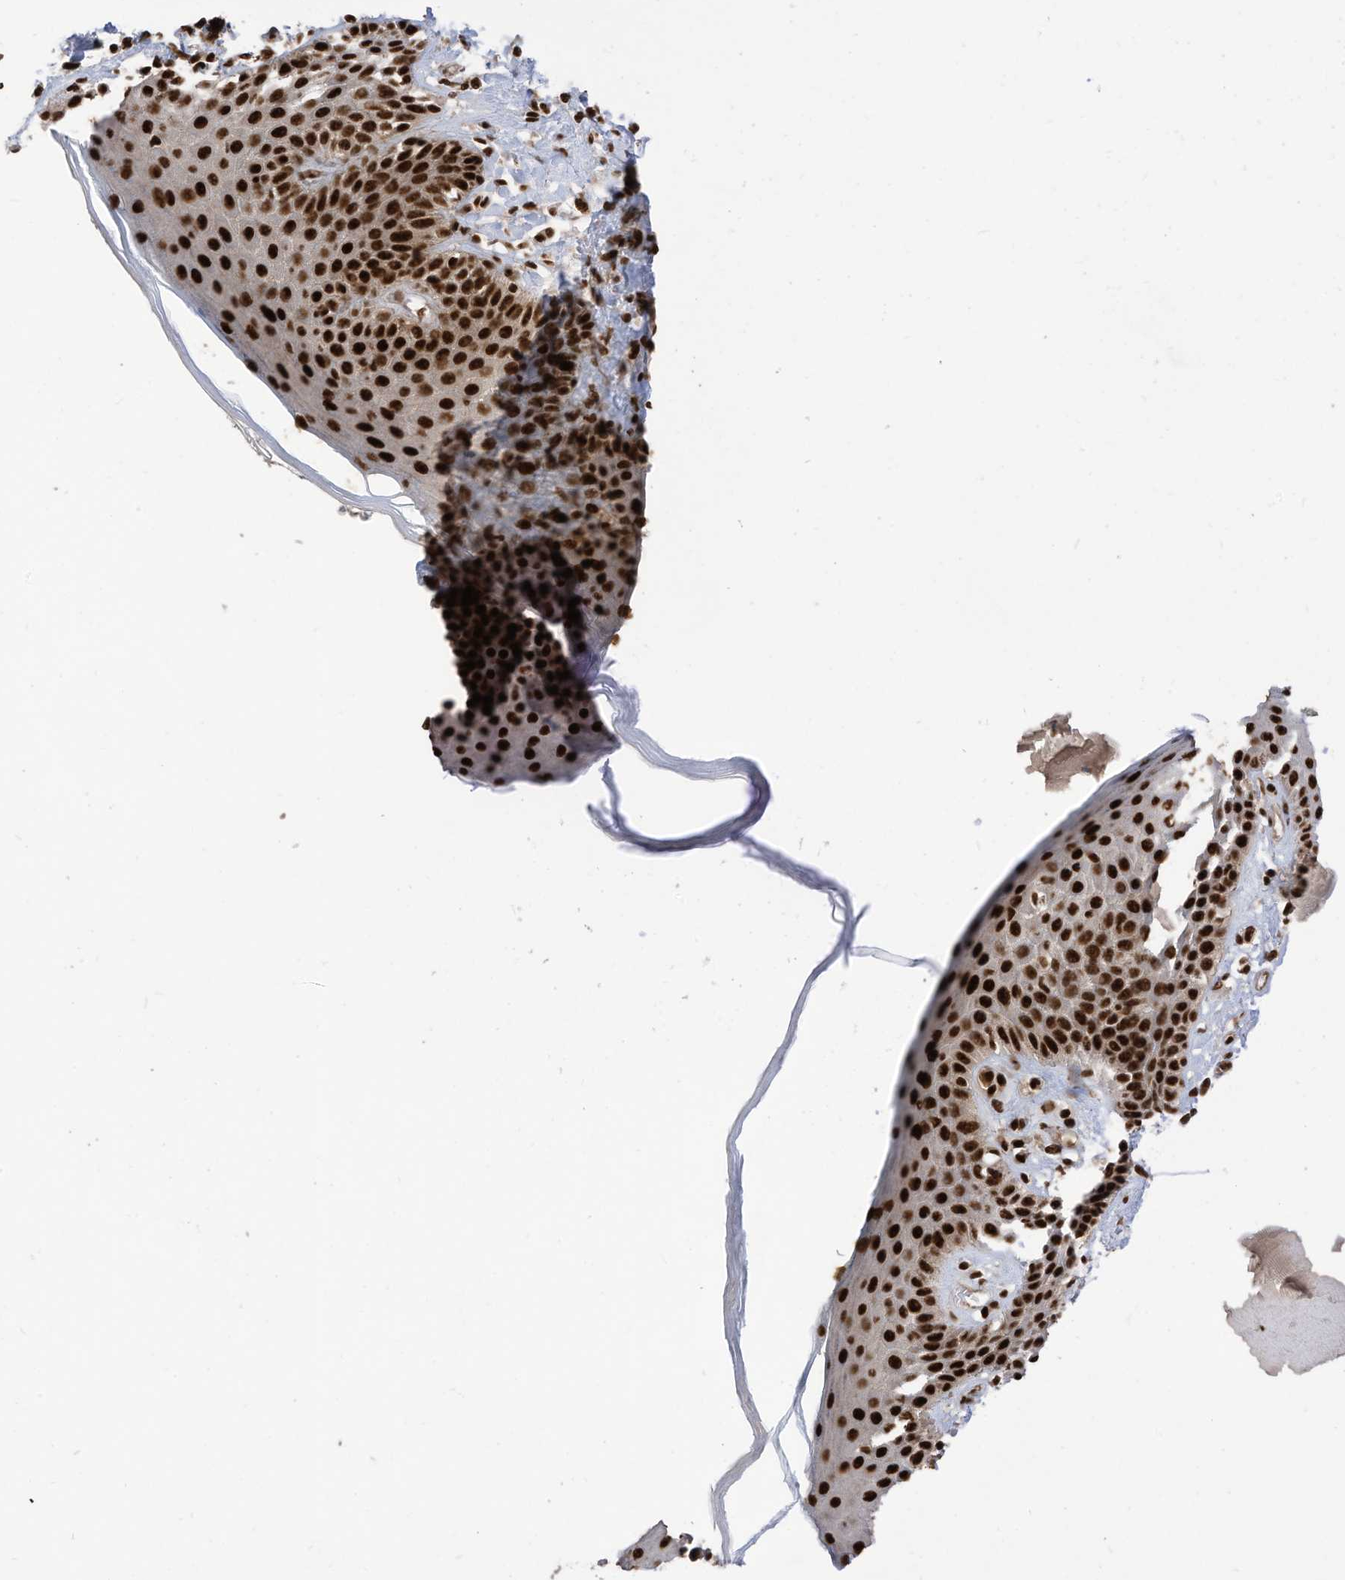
{"staining": {"intensity": "strong", "quantity": ">75%", "location": "nuclear"}, "tissue": "skin", "cell_type": "Epidermal cells", "image_type": "normal", "snomed": [{"axis": "morphology", "description": "Normal tissue, NOS"}, {"axis": "topography", "description": "Anal"}], "caption": "Protein staining of unremarkable skin shows strong nuclear positivity in approximately >75% of epidermal cells. Nuclei are stained in blue.", "gene": "SF3A3", "patient": {"sex": "female", "age": 78}}